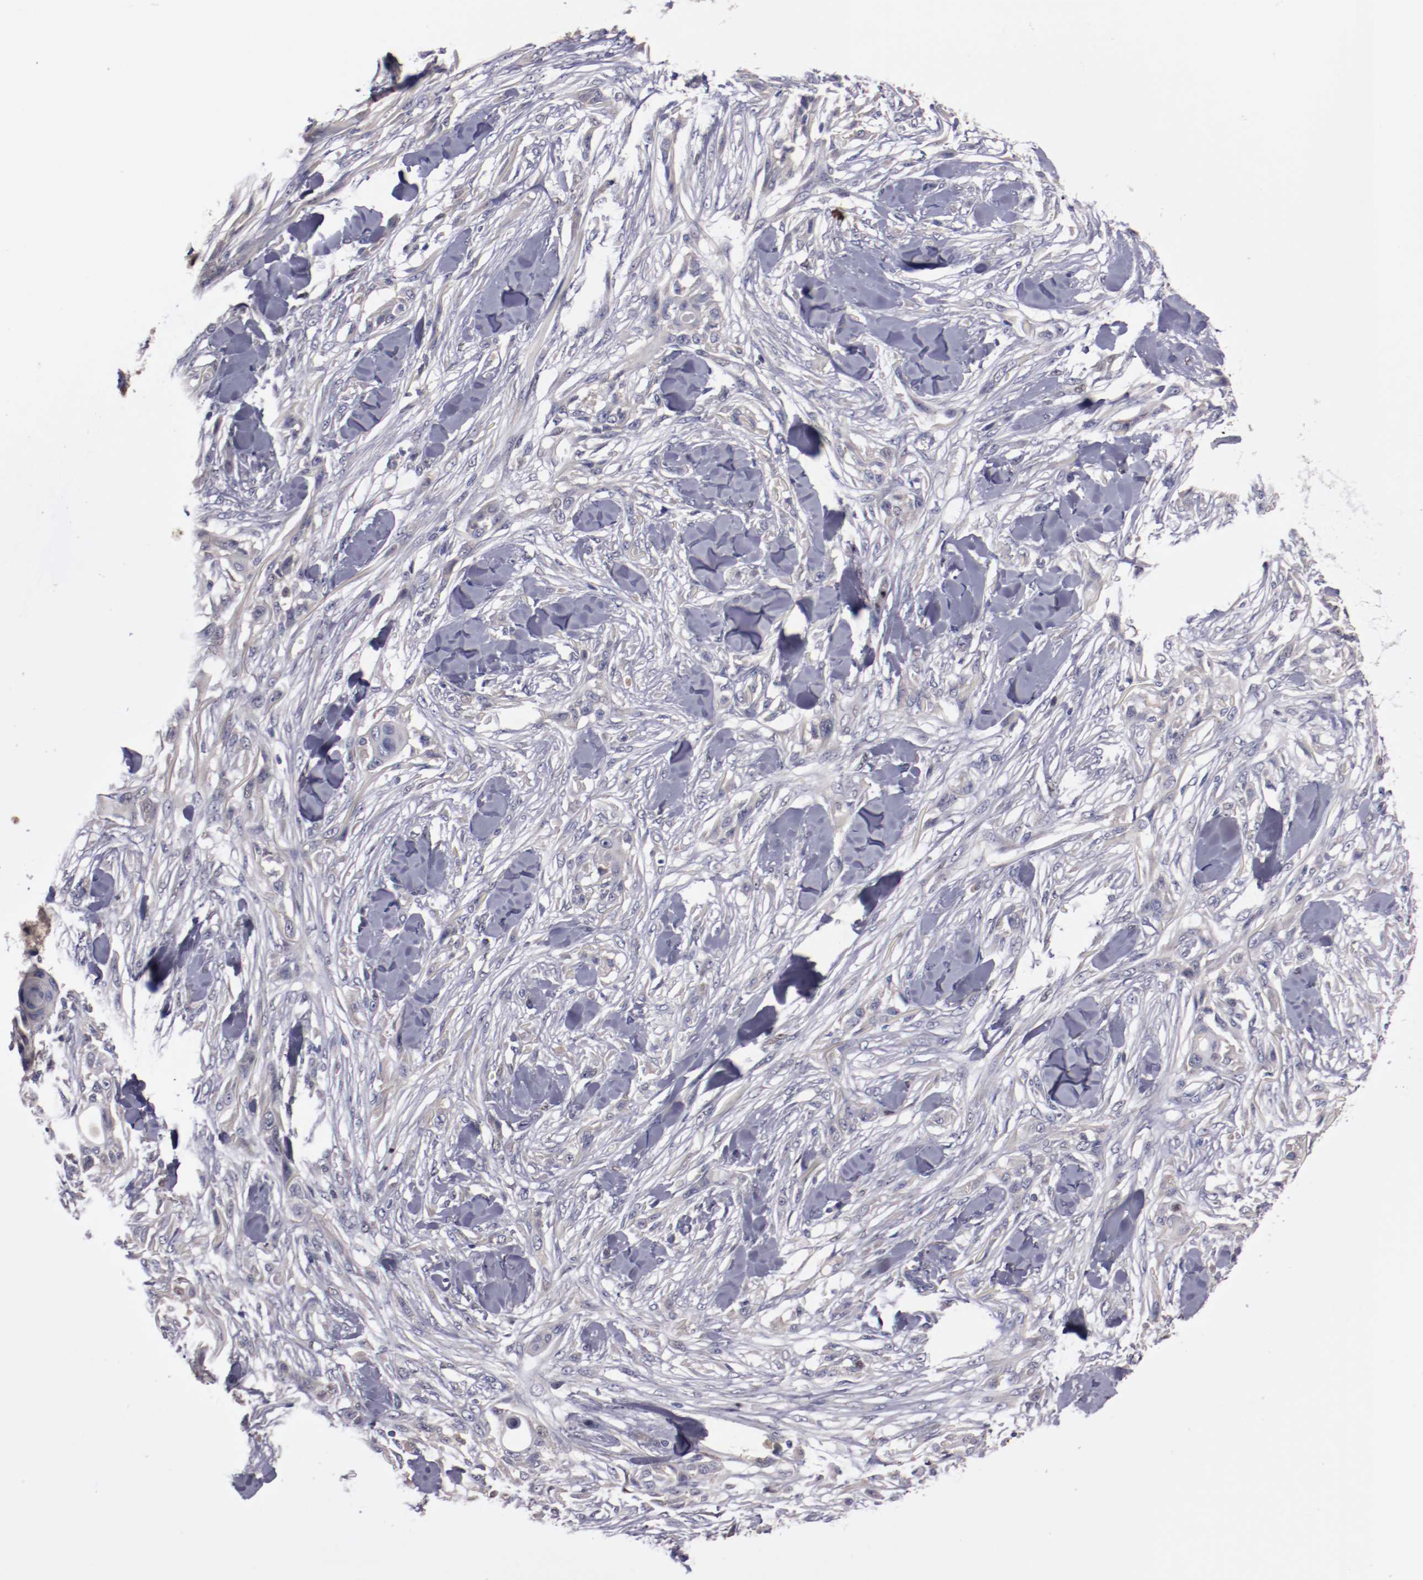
{"staining": {"intensity": "weak", "quantity": "<25%", "location": "cytoplasmic/membranous"}, "tissue": "skin cancer", "cell_type": "Tumor cells", "image_type": "cancer", "snomed": [{"axis": "morphology", "description": "Squamous cell carcinoma, NOS"}, {"axis": "topography", "description": "Skin"}], "caption": "DAB (3,3'-diaminobenzidine) immunohistochemical staining of human skin cancer (squamous cell carcinoma) shows no significant positivity in tumor cells.", "gene": "FAM81A", "patient": {"sex": "female", "age": 59}}